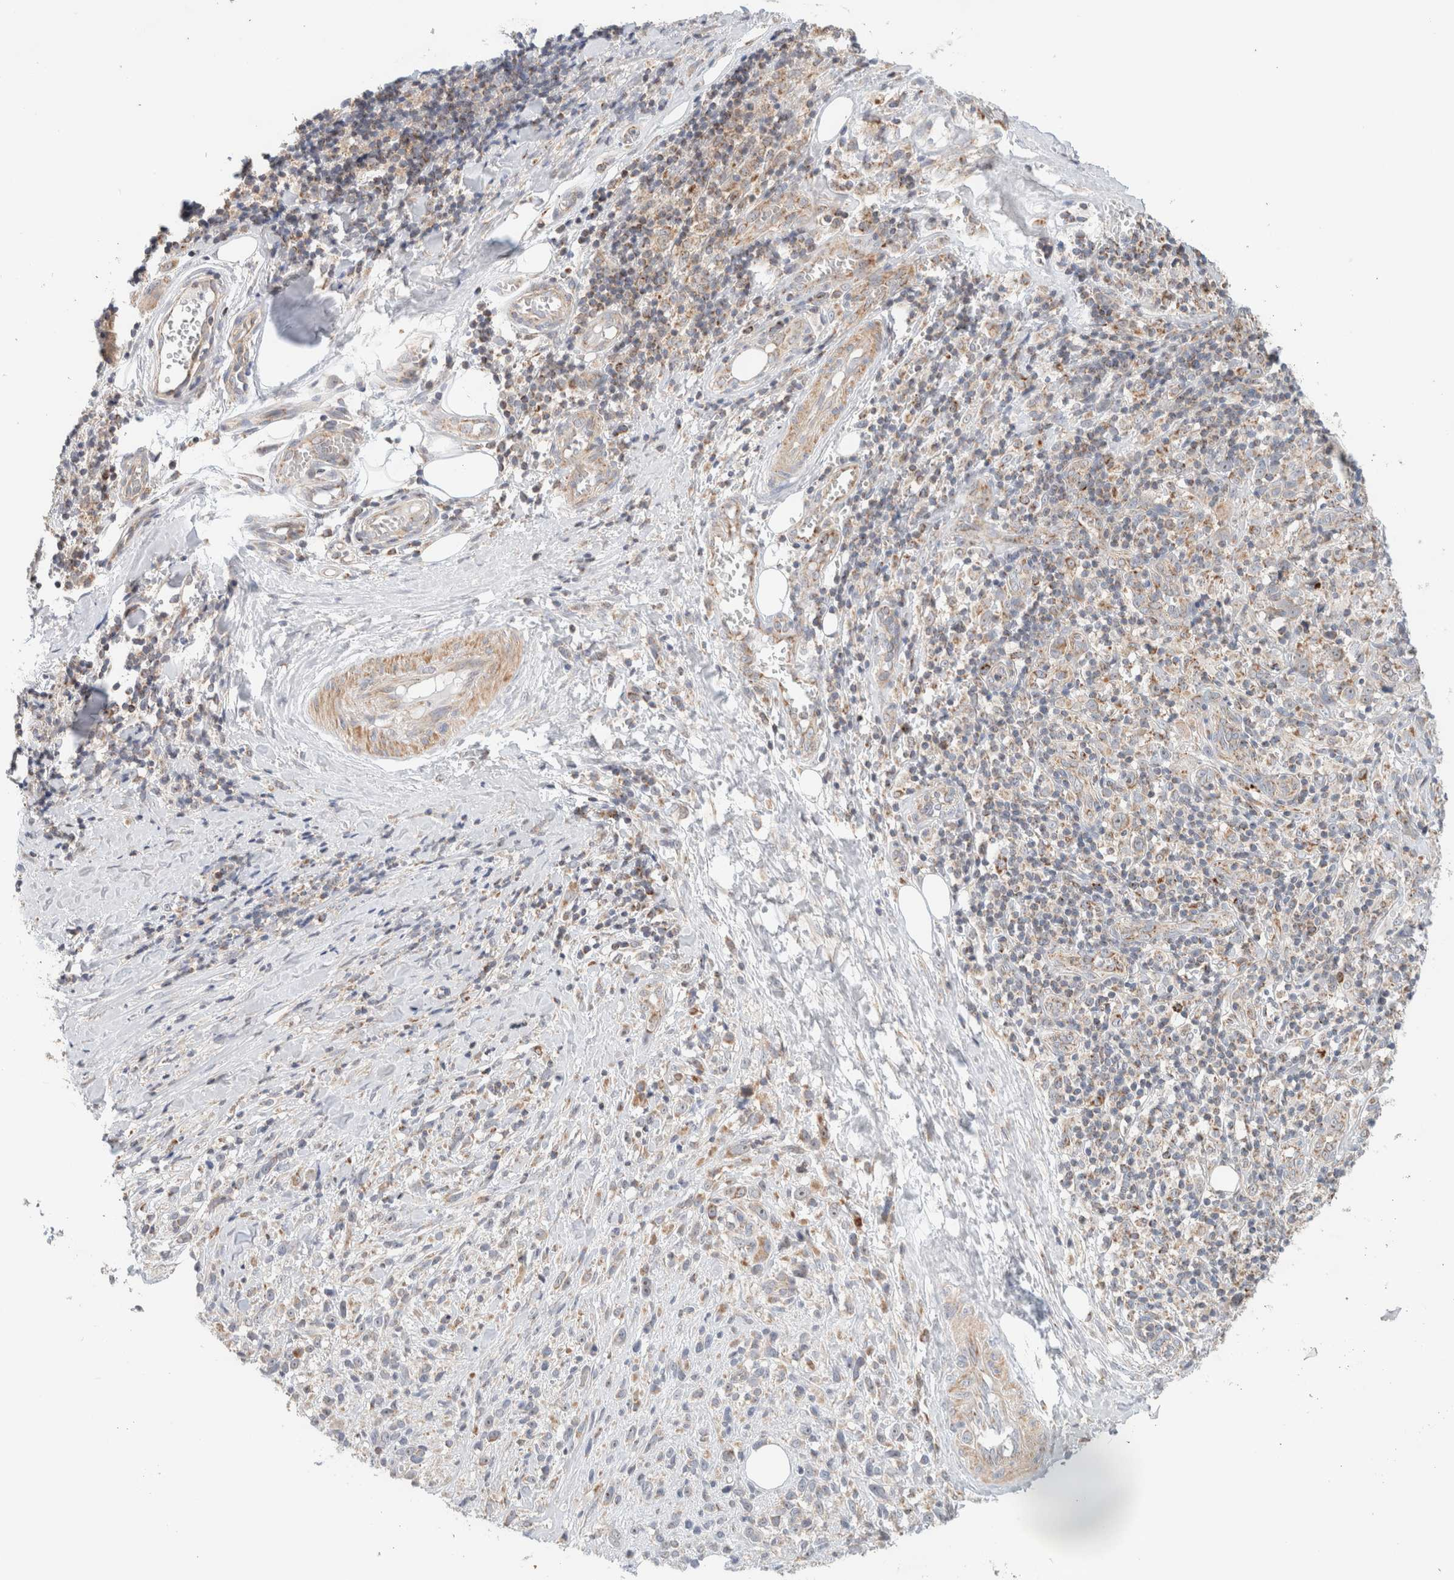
{"staining": {"intensity": "weak", "quantity": "<25%", "location": "cytoplasmic/membranous"}, "tissue": "melanoma", "cell_type": "Tumor cells", "image_type": "cancer", "snomed": [{"axis": "morphology", "description": "Malignant melanoma, NOS"}, {"axis": "topography", "description": "Skin"}], "caption": "There is no significant staining in tumor cells of malignant melanoma.", "gene": "MRM3", "patient": {"sex": "female", "age": 55}}